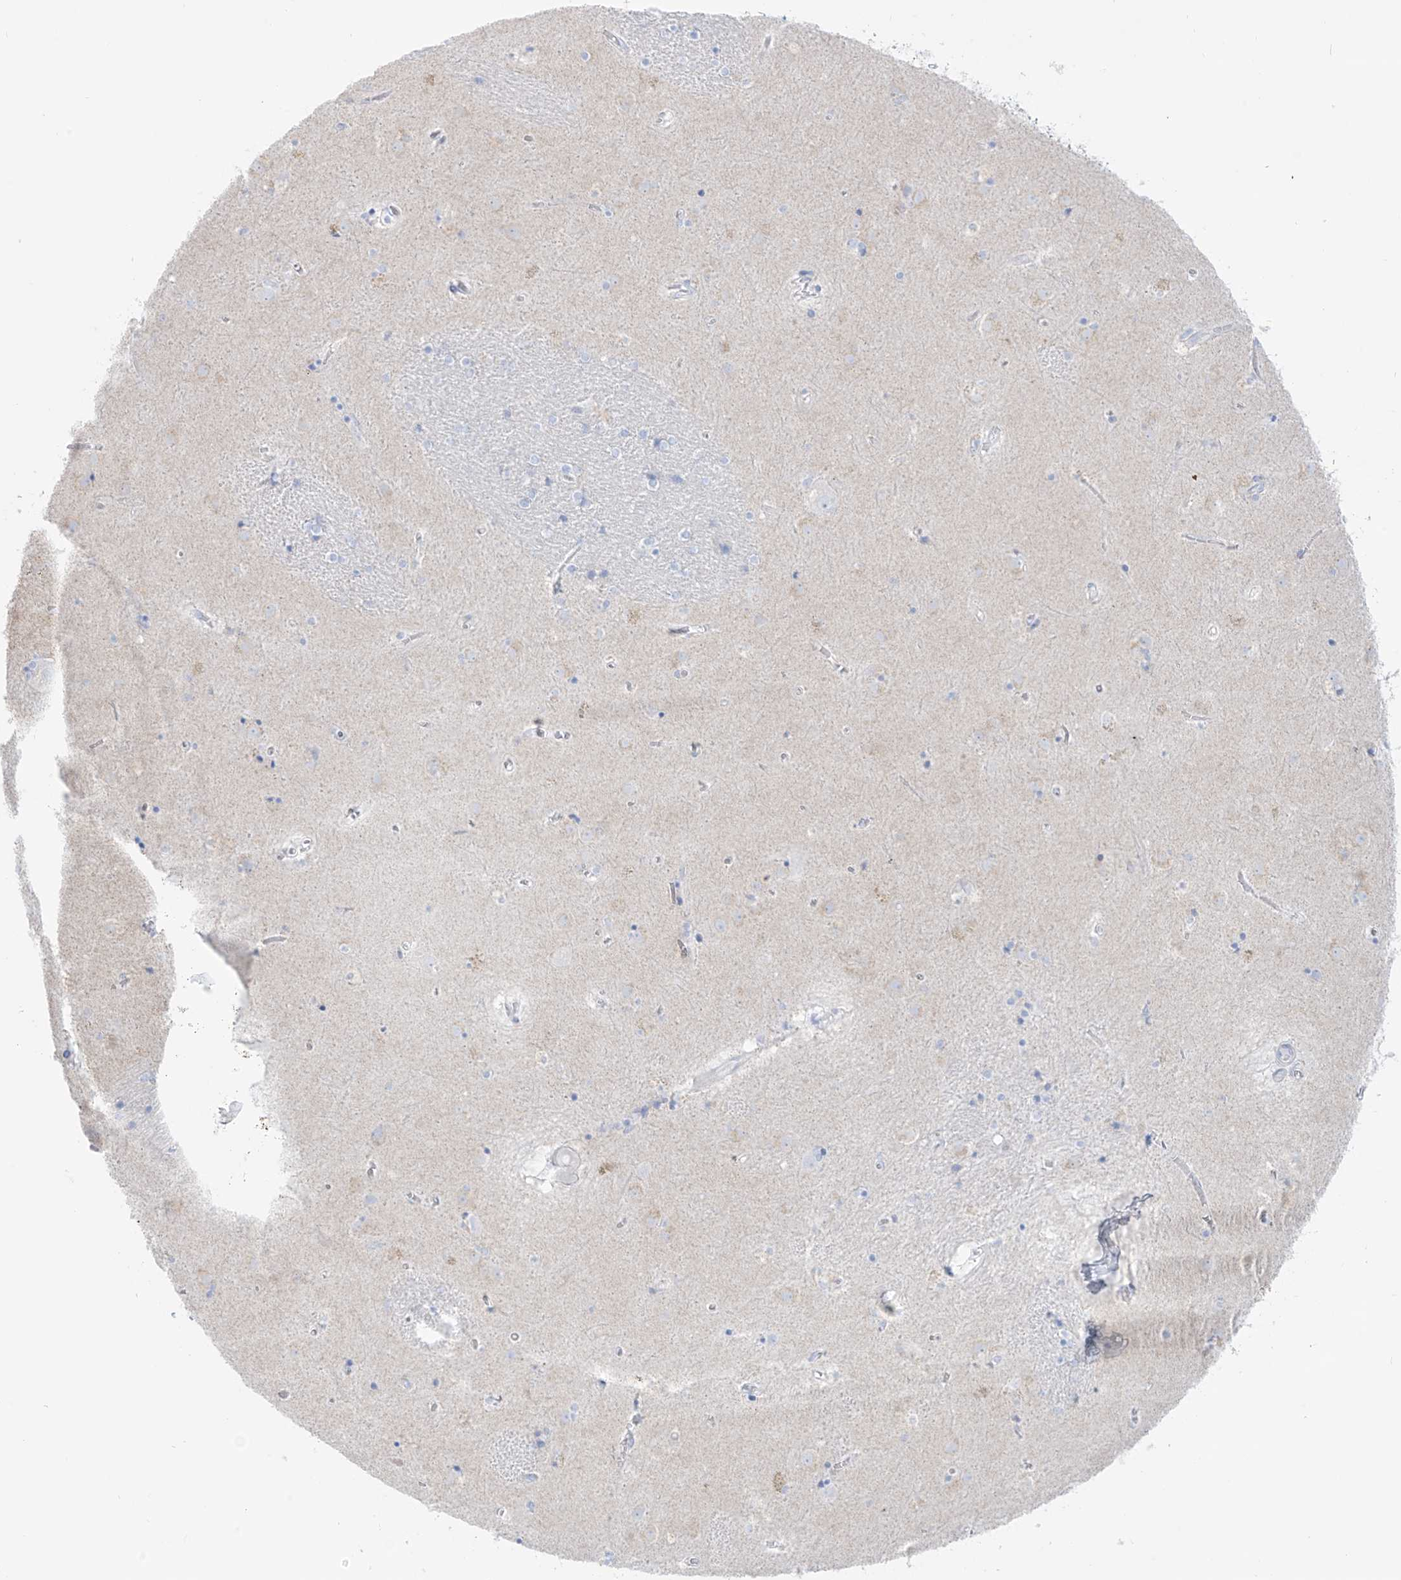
{"staining": {"intensity": "negative", "quantity": "none", "location": "none"}, "tissue": "caudate", "cell_type": "Glial cells", "image_type": "normal", "snomed": [{"axis": "morphology", "description": "Normal tissue, NOS"}, {"axis": "topography", "description": "Lateral ventricle wall"}], "caption": "Micrograph shows no significant protein expression in glial cells of benign caudate.", "gene": "SLC26A3", "patient": {"sex": "male", "age": 70}}